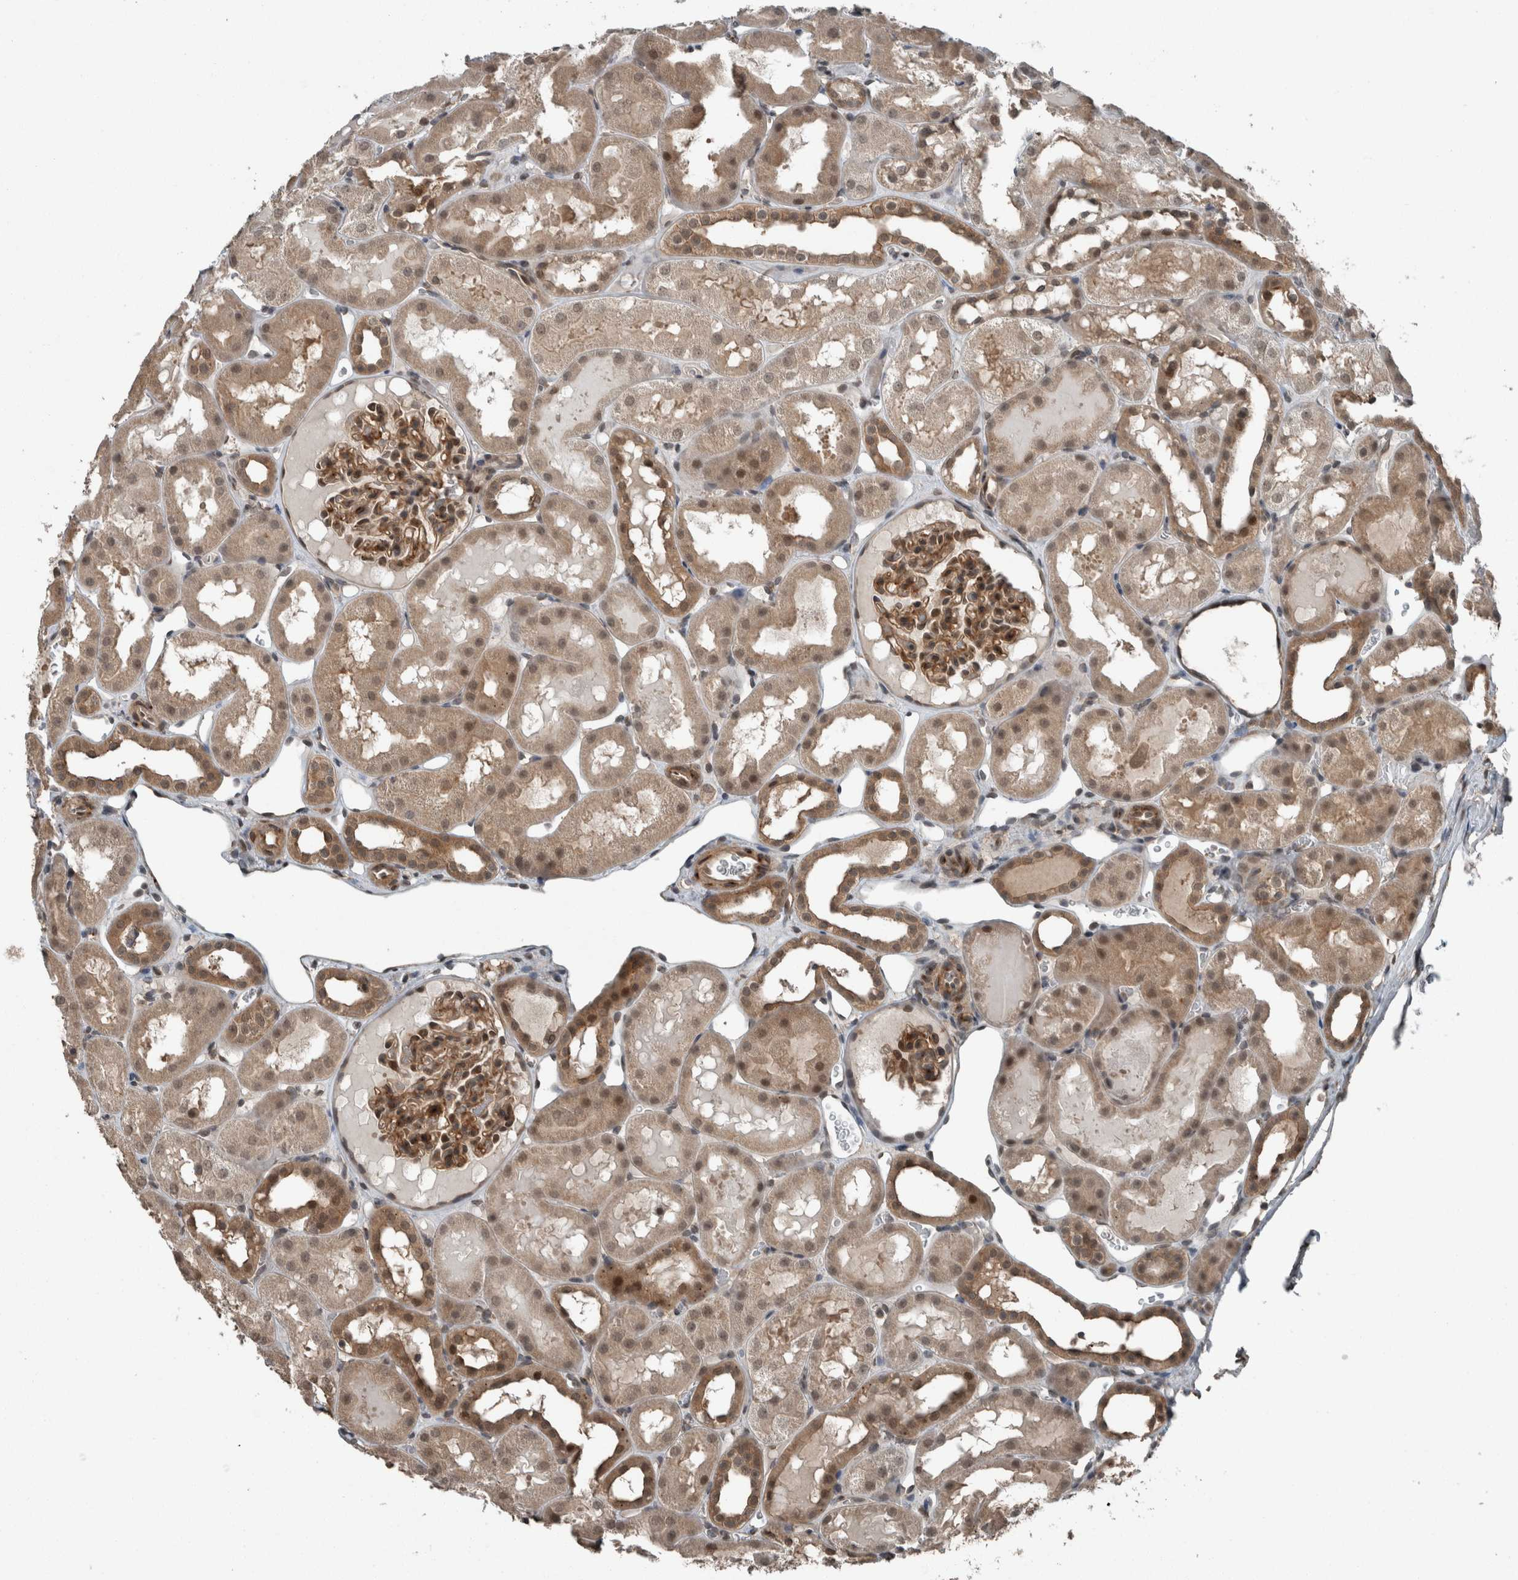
{"staining": {"intensity": "moderate", "quantity": ">75%", "location": "cytoplasmic/membranous,nuclear"}, "tissue": "kidney", "cell_type": "Cells in glomeruli", "image_type": "normal", "snomed": [{"axis": "morphology", "description": "Normal tissue, NOS"}, {"axis": "topography", "description": "Kidney"}, {"axis": "topography", "description": "Urinary bladder"}], "caption": "Immunohistochemistry micrograph of benign human kidney stained for a protein (brown), which displays medium levels of moderate cytoplasmic/membranous,nuclear expression in about >75% of cells in glomeruli.", "gene": "MYO1E", "patient": {"sex": "male", "age": 16}}